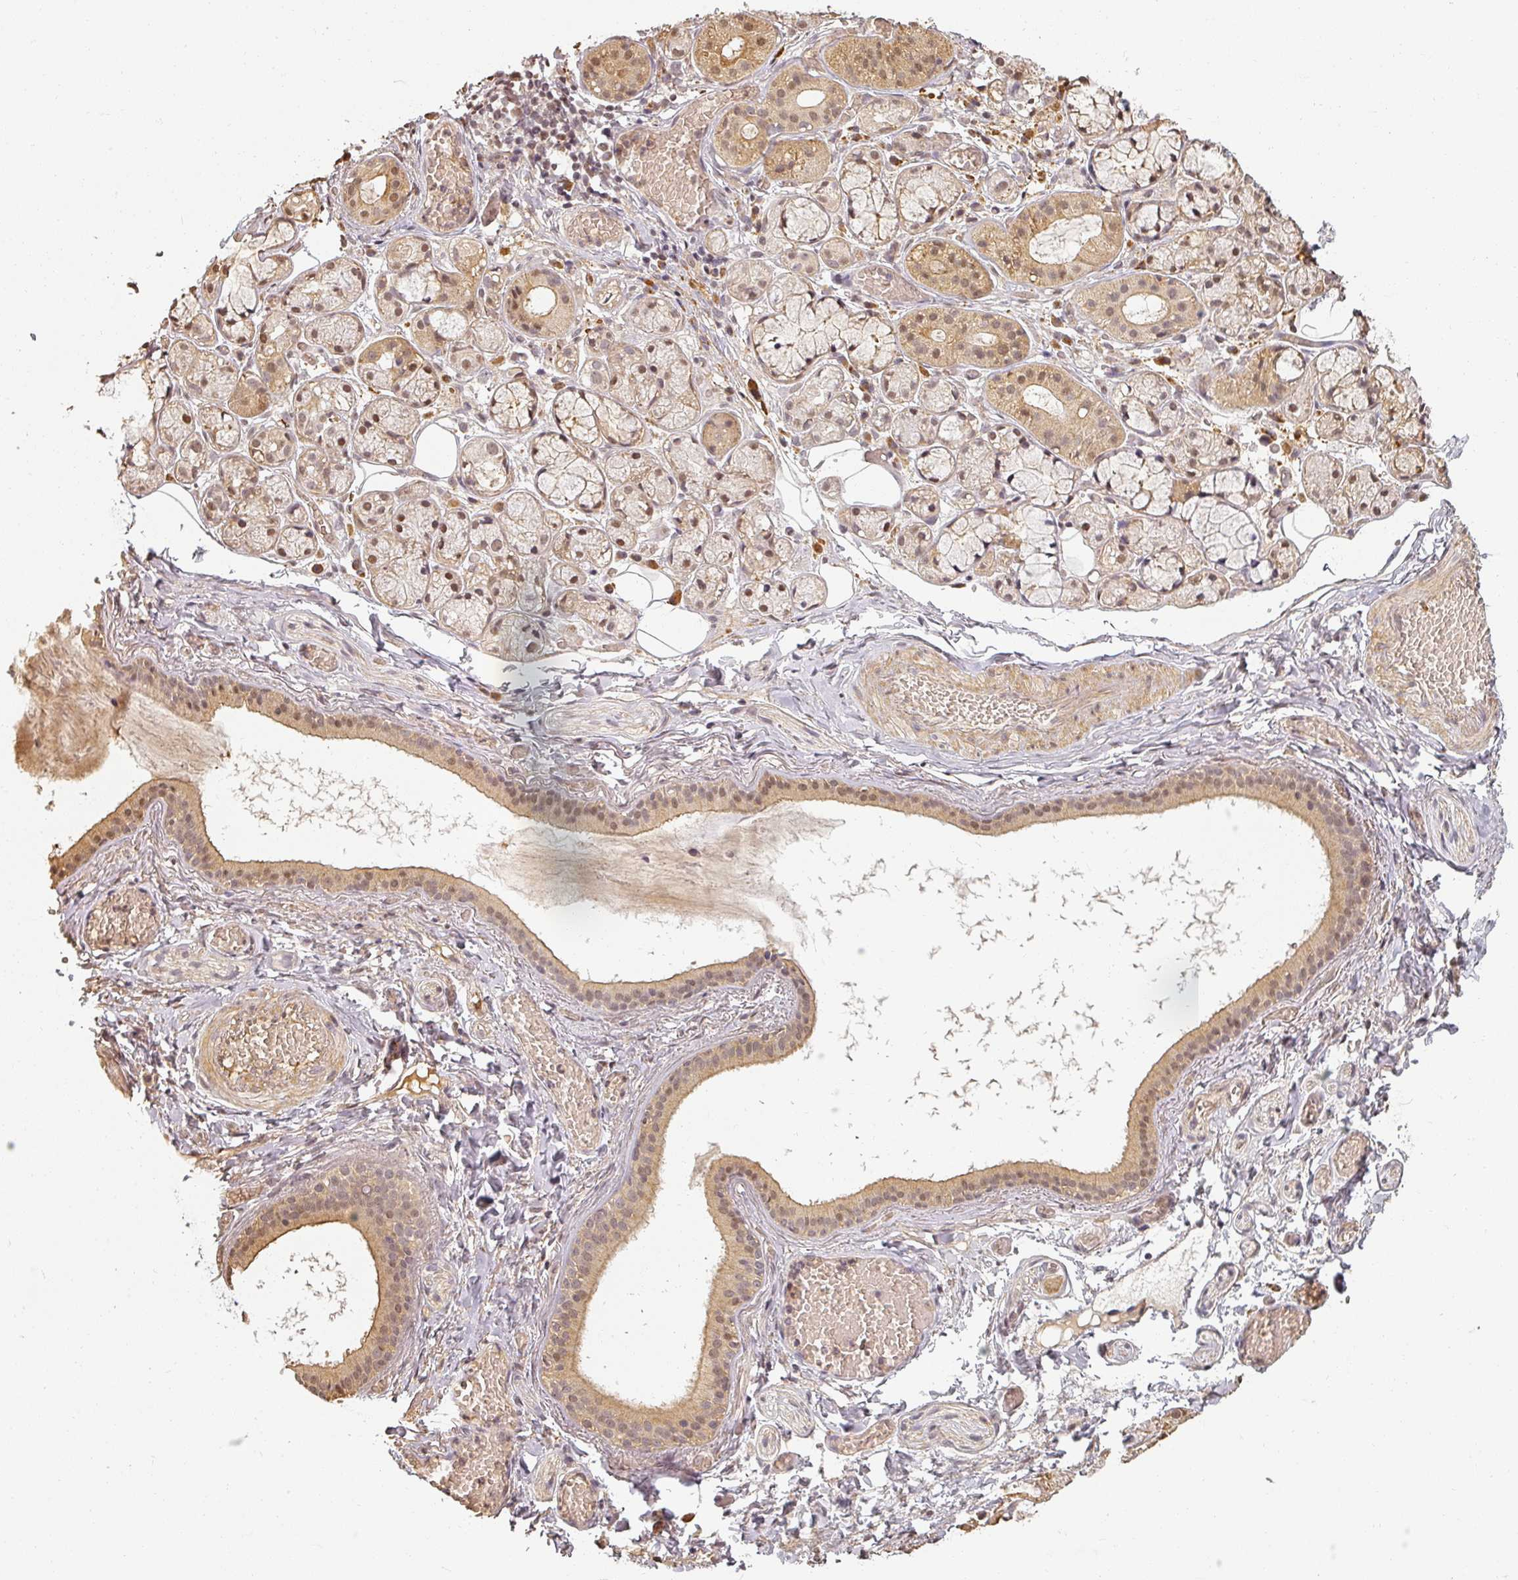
{"staining": {"intensity": "moderate", "quantity": "25%-75%", "location": "cytoplasmic/membranous,nuclear"}, "tissue": "salivary gland", "cell_type": "Glandular cells", "image_type": "normal", "snomed": [{"axis": "morphology", "description": "Normal tissue, NOS"}, {"axis": "topography", "description": "Salivary gland"}], "caption": "Brown immunohistochemical staining in unremarkable salivary gland reveals moderate cytoplasmic/membranous,nuclear expression in approximately 25%-75% of glandular cells.", "gene": "MED19", "patient": {"sex": "male", "age": 82}}